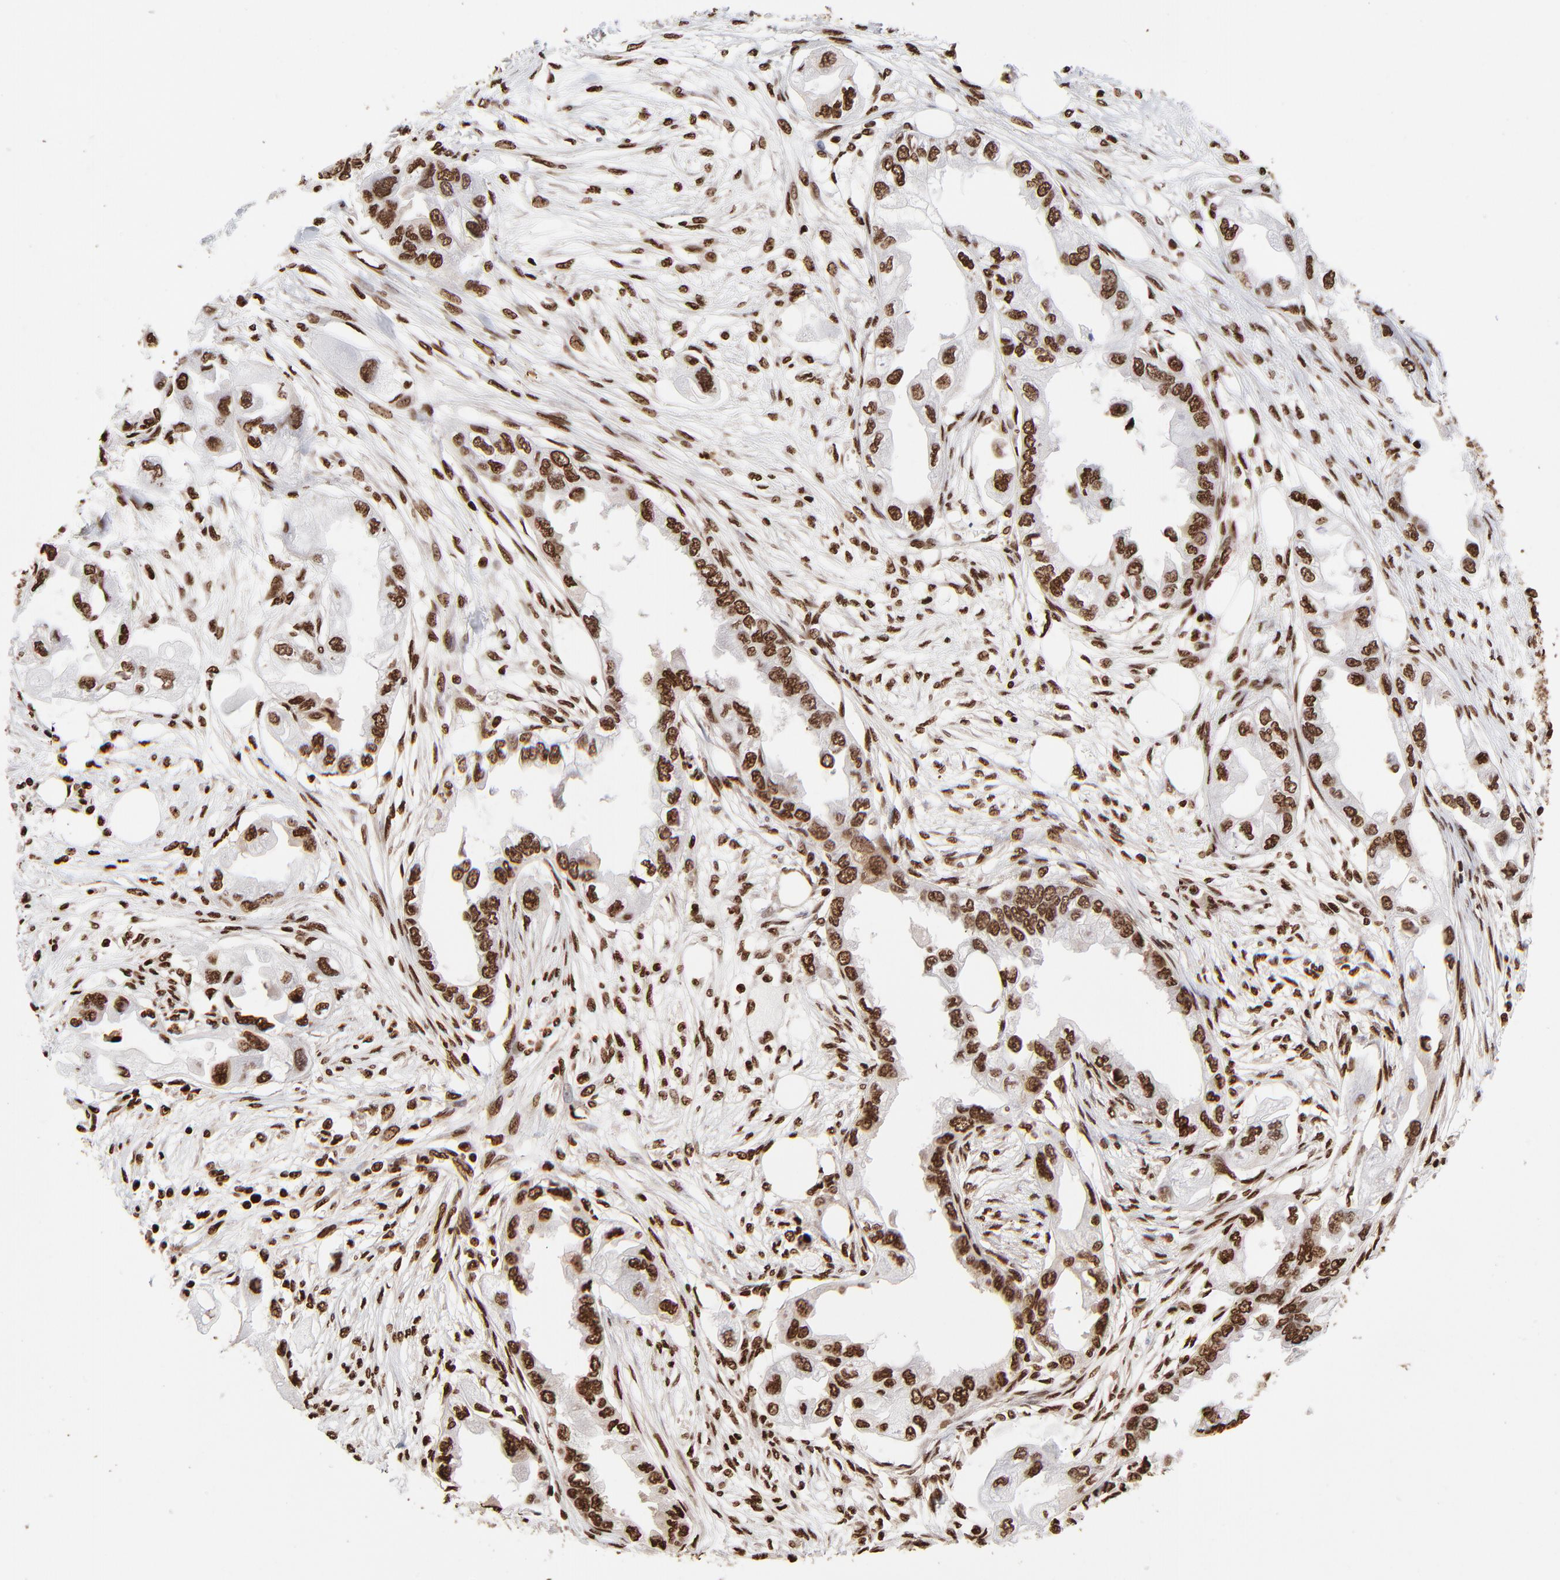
{"staining": {"intensity": "strong", "quantity": ">75%", "location": "nuclear"}, "tissue": "endometrial cancer", "cell_type": "Tumor cells", "image_type": "cancer", "snomed": [{"axis": "morphology", "description": "Adenocarcinoma, NOS"}, {"axis": "topography", "description": "Endometrium"}], "caption": "High-power microscopy captured an IHC image of endometrial adenocarcinoma, revealing strong nuclear staining in approximately >75% of tumor cells.", "gene": "ZNF544", "patient": {"sex": "female", "age": 67}}